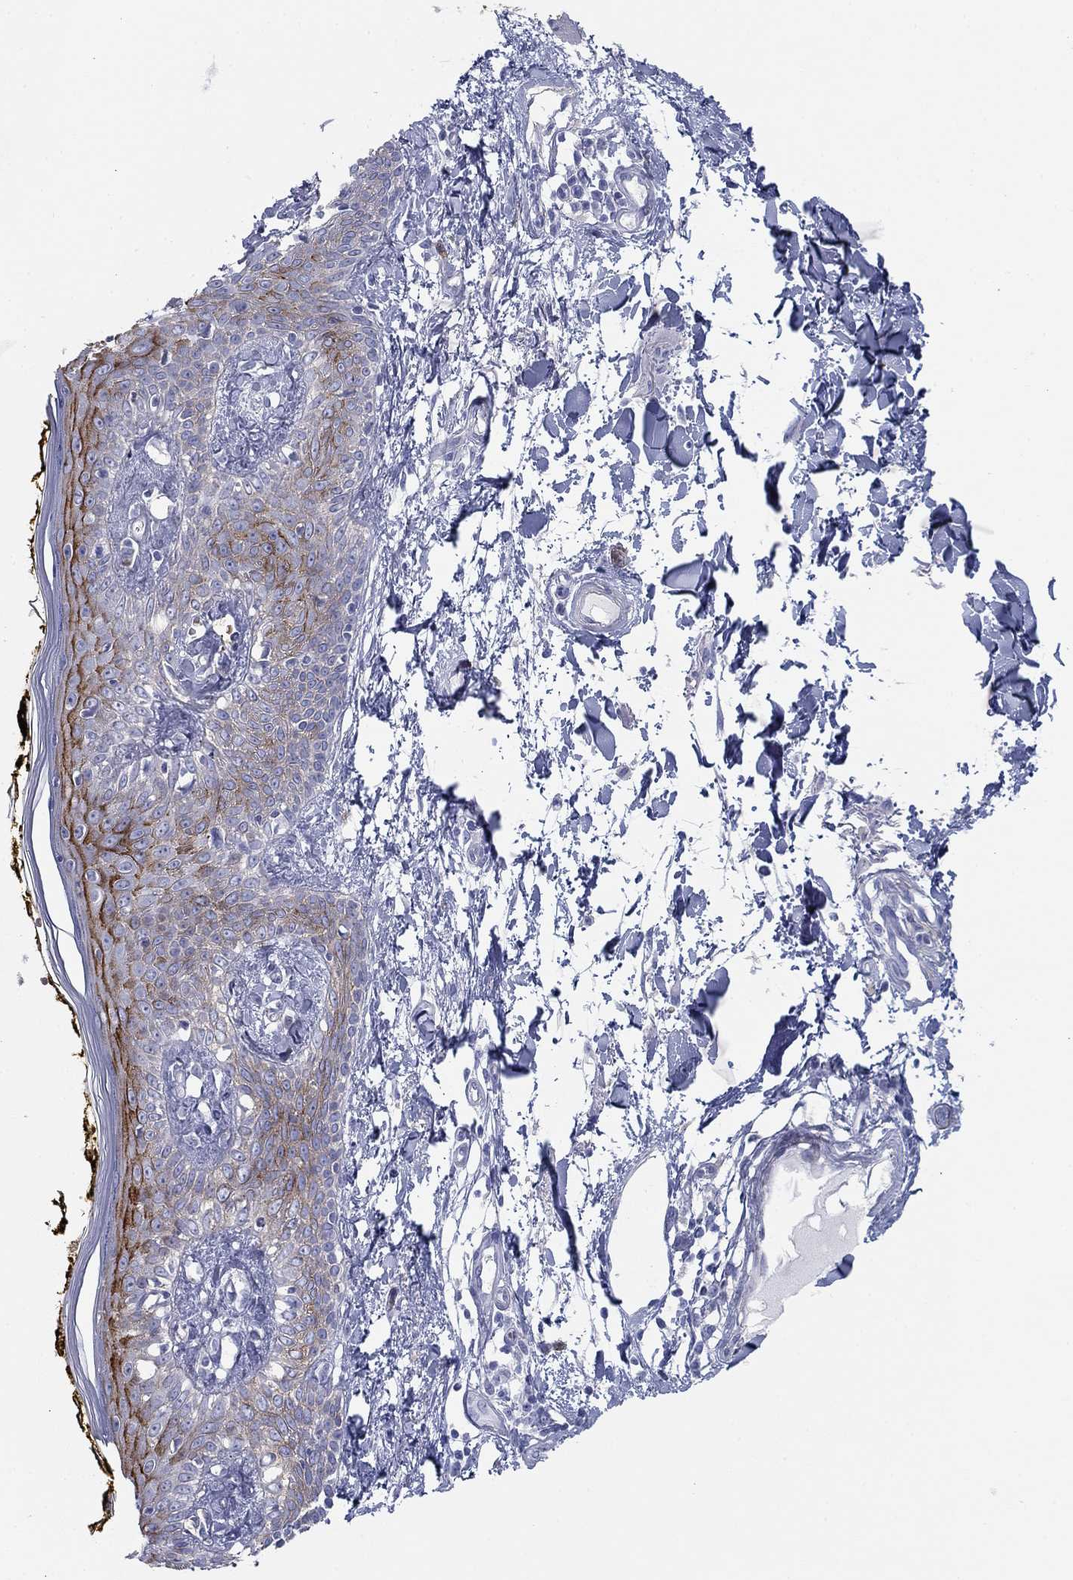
{"staining": {"intensity": "negative", "quantity": "none", "location": "none"}, "tissue": "skin", "cell_type": "Fibroblasts", "image_type": "normal", "snomed": [{"axis": "morphology", "description": "Normal tissue, NOS"}, {"axis": "topography", "description": "Skin"}], "caption": "High power microscopy micrograph of an immunohistochemistry (IHC) image of normal skin, revealing no significant expression in fibroblasts. (Brightfield microscopy of DAB (3,3'-diaminobenzidine) immunohistochemistry (IHC) at high magnification).", "gene": "GPC1", "patient": {"sex": "male", "age": 76}}